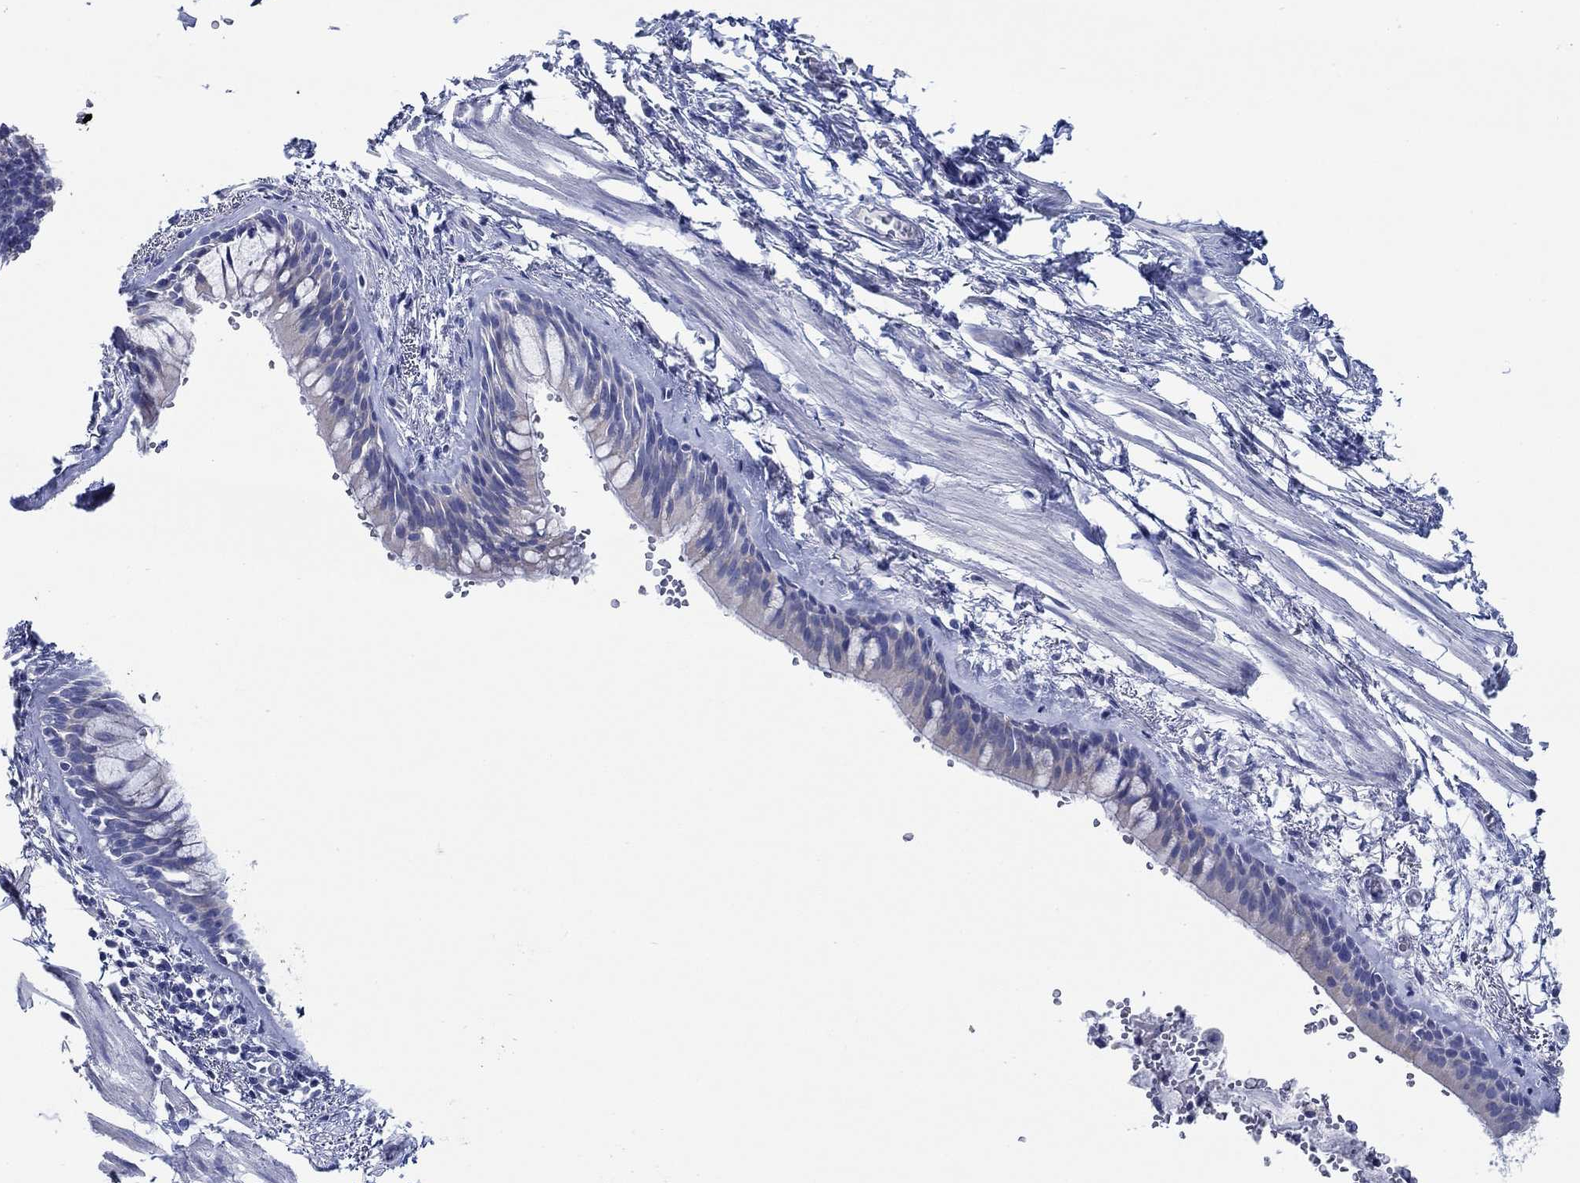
{"staining": {"intensity": "negative", "quantity": "none", "location": "none"}, "tissue": "bronchus", "cell_type": "Respiratory epithelial cells", "image_type": "normal", "snomed": [{"axis": "morphology", "description": "Normal tissue, NOS"}, {"axis": "topography", "description": "Bronchus"}, {"axis": "topography", "description": "Lung"}], "caption": "The image displays no staining of respiratory epithelial cells in normal bronchus.", "gene": "TOMM20L", "patient": {"sex": "female", "age": 57}}